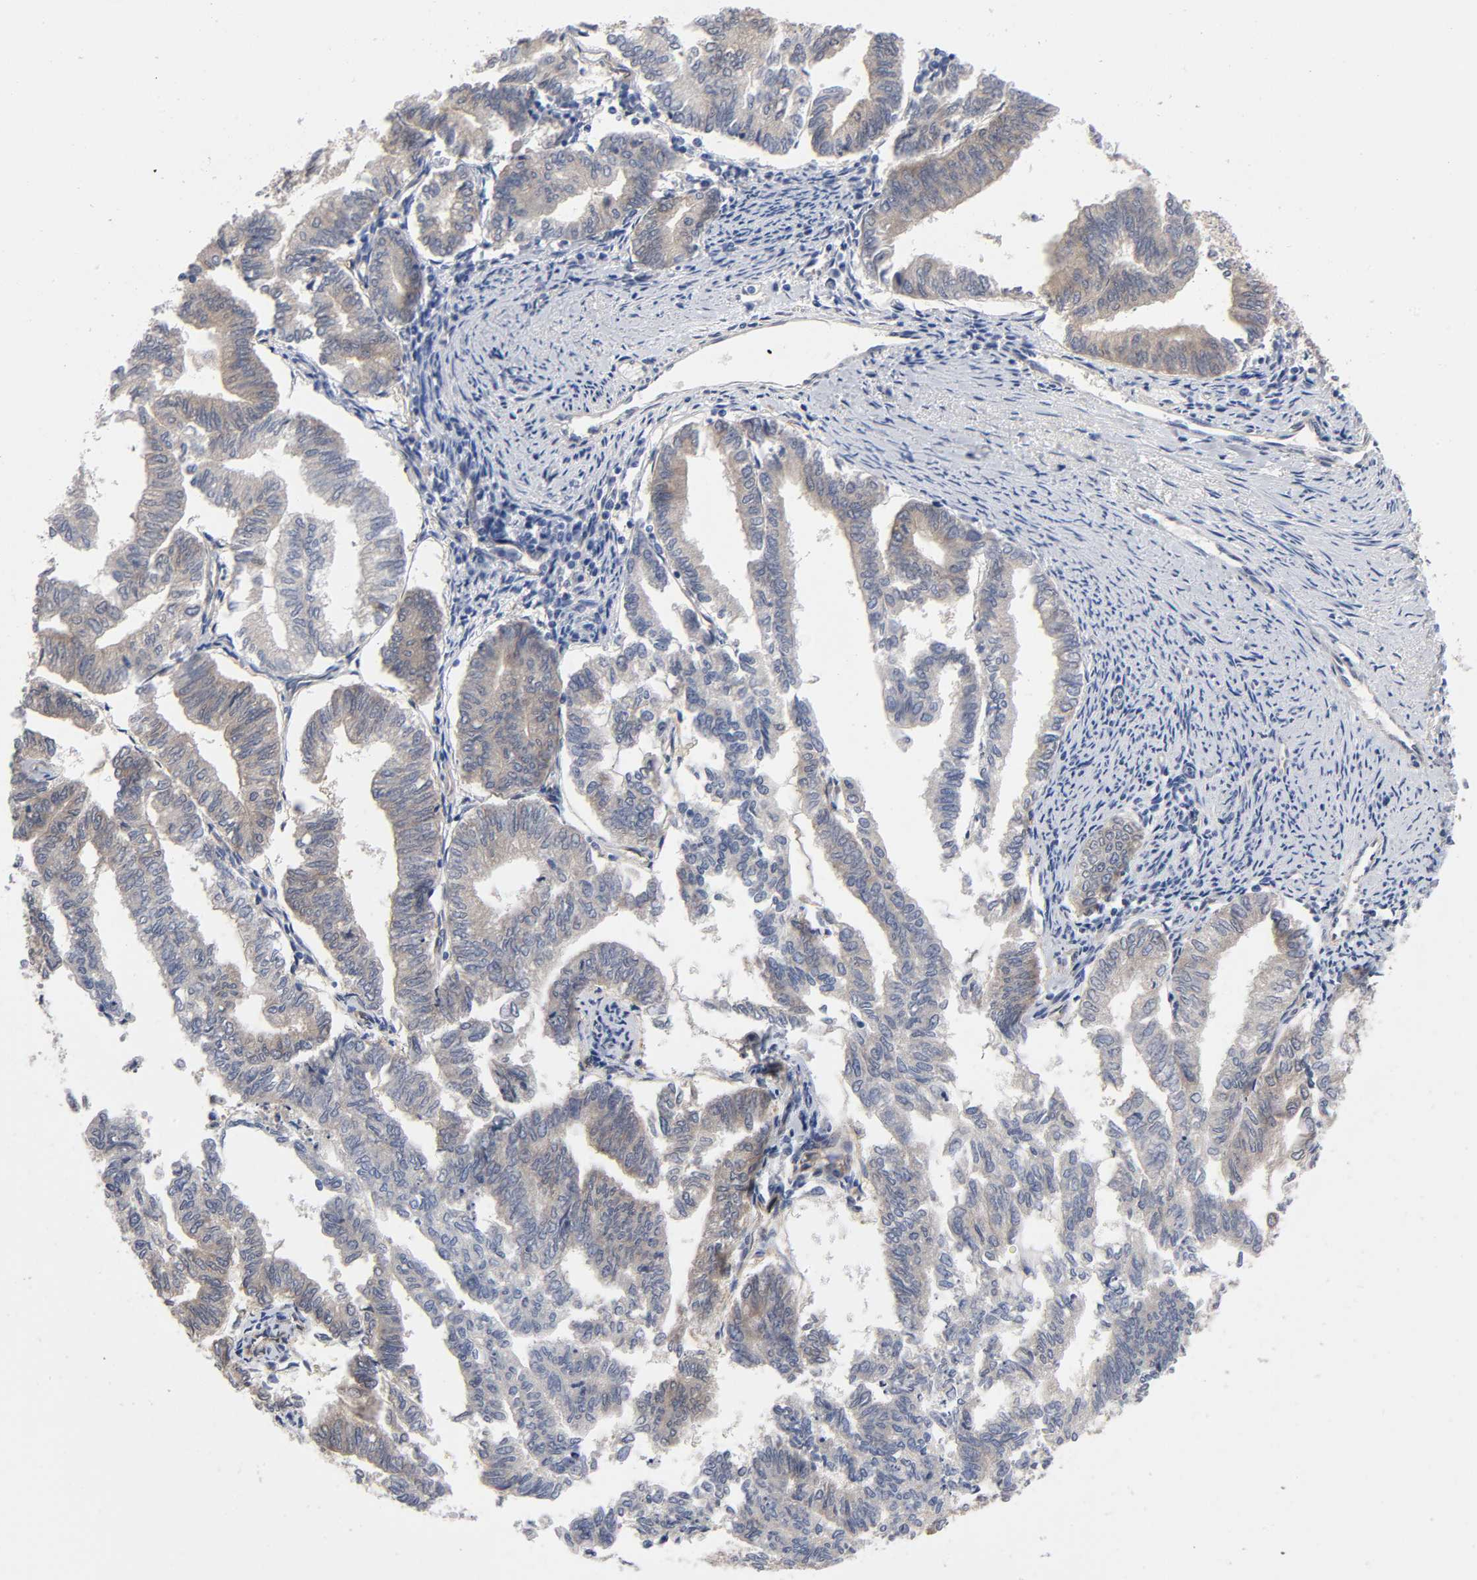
{"staining": {"intensity": "weak", "quantity": "<25%", "location": "cytoplasmic/membranous"}, "tissue": "endometrial cancer", "cell_type": "Tumor cells", "image_type": "cancer", "snomed": [{"axis": "morphology", "description": "Adenocarcinoma, NOS"}, {"axis": "topography", "description": "Endometrium"}], "caption": "Histopathology image shows no significant protein positivity in tumor cells of endometrial cancer (adenocarcinoma).", "gene": "RAB13", "patient": {"sex": "female", "age": 79}}